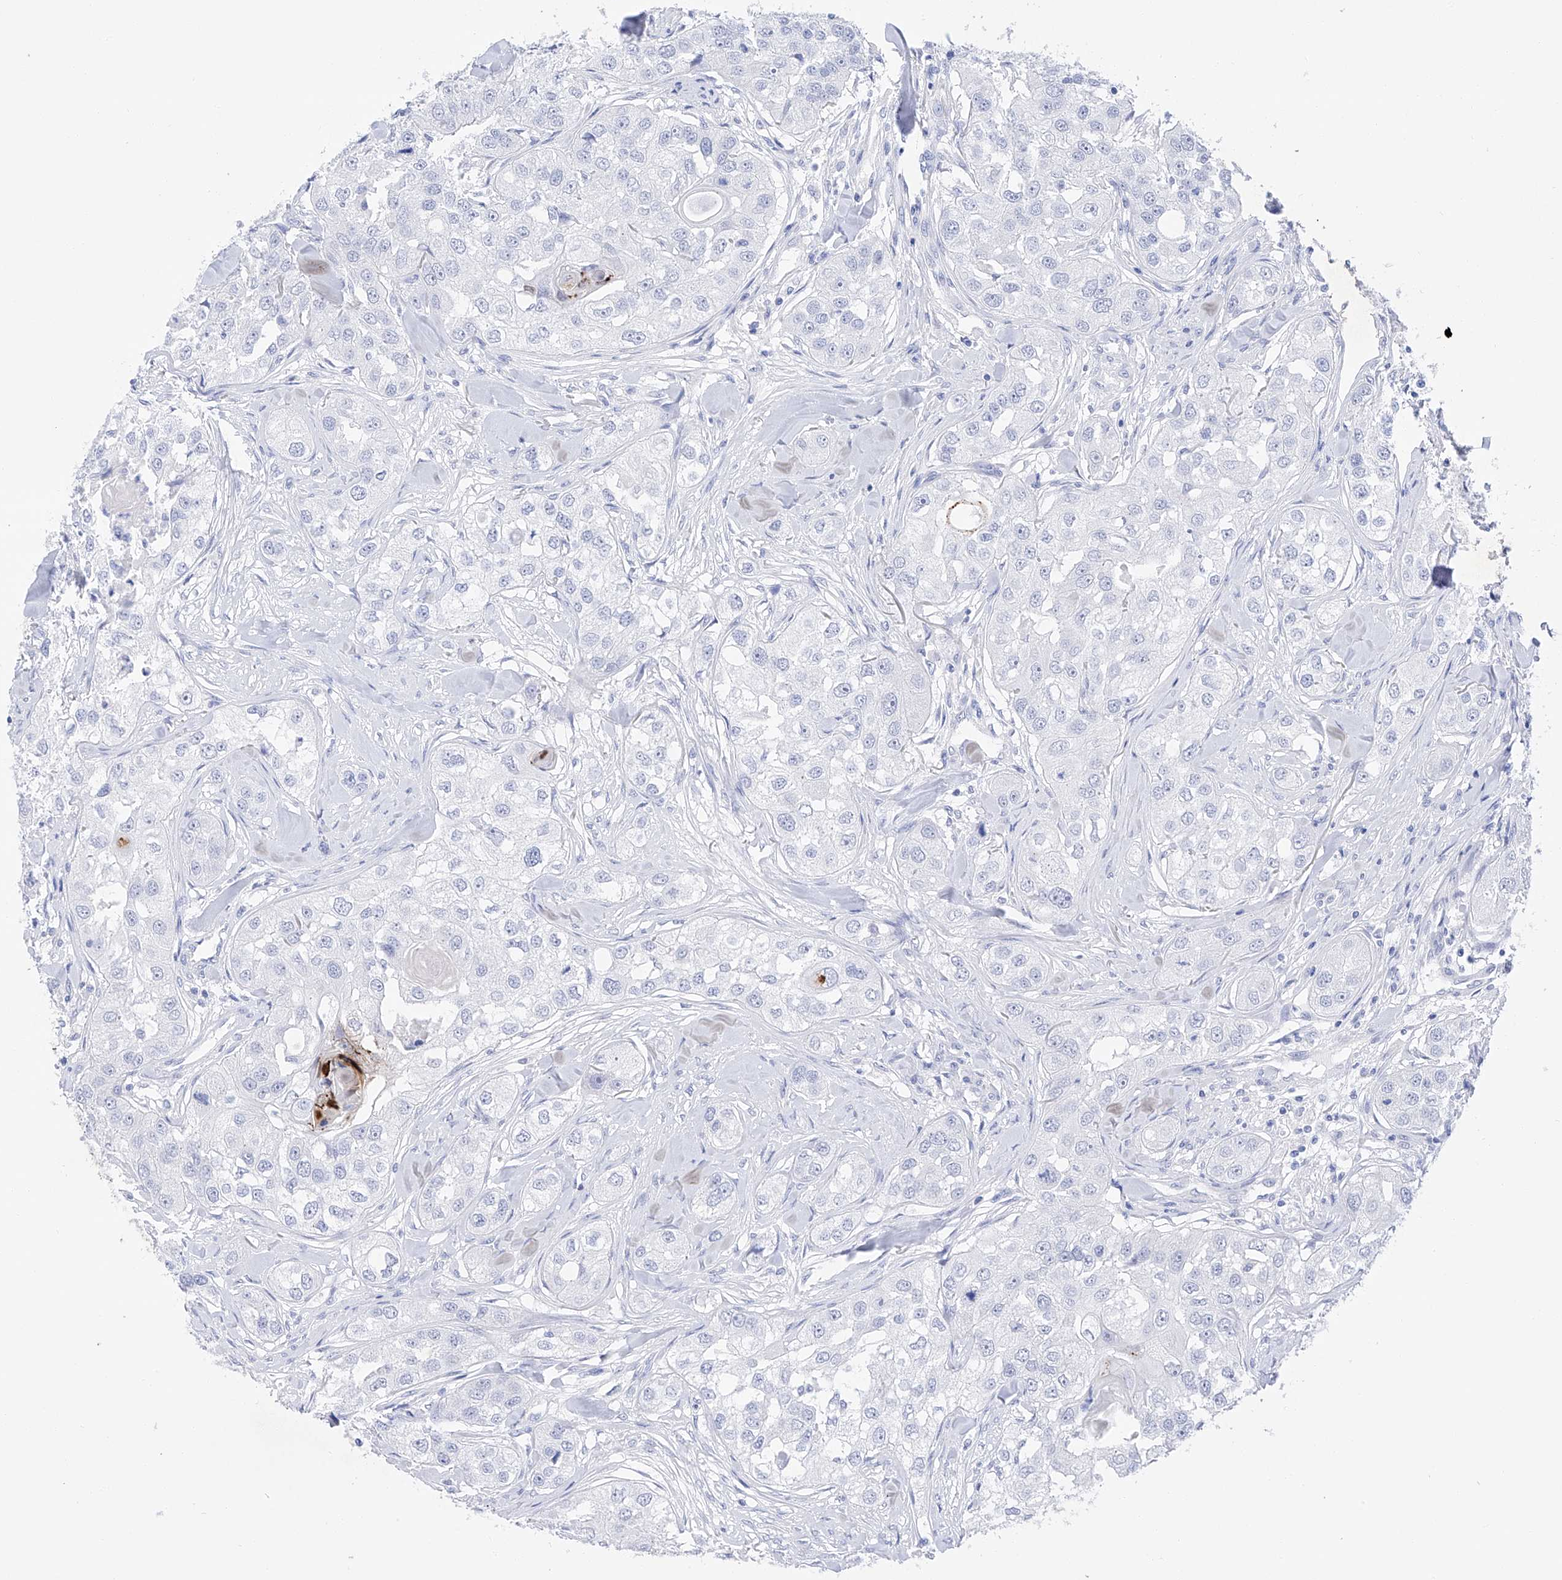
{"staining": {"intensity": "negative", "quantity": "none", "location": "none"}, "tissue": "head and neck cancer", "cell_type": "Tumor cells", "image_type": "cancer", "snomed": [{"axis": "morphology", "description": "Normal tissue, NOS"}, {"axis": "morphology", "description": "Squamous cell carcinoma, NOS"}, {"axis": "topography", "description": "Skeletal muscle"}, {"axis": "topography", "description": "Head-Neck"}], "caption": "This is an IHC histopathology image of head and neck squamous cell carcinoma. There is no staining in tumor cells.", "gene": "FLG", "patient": {"sex": "male", "age": 51}}